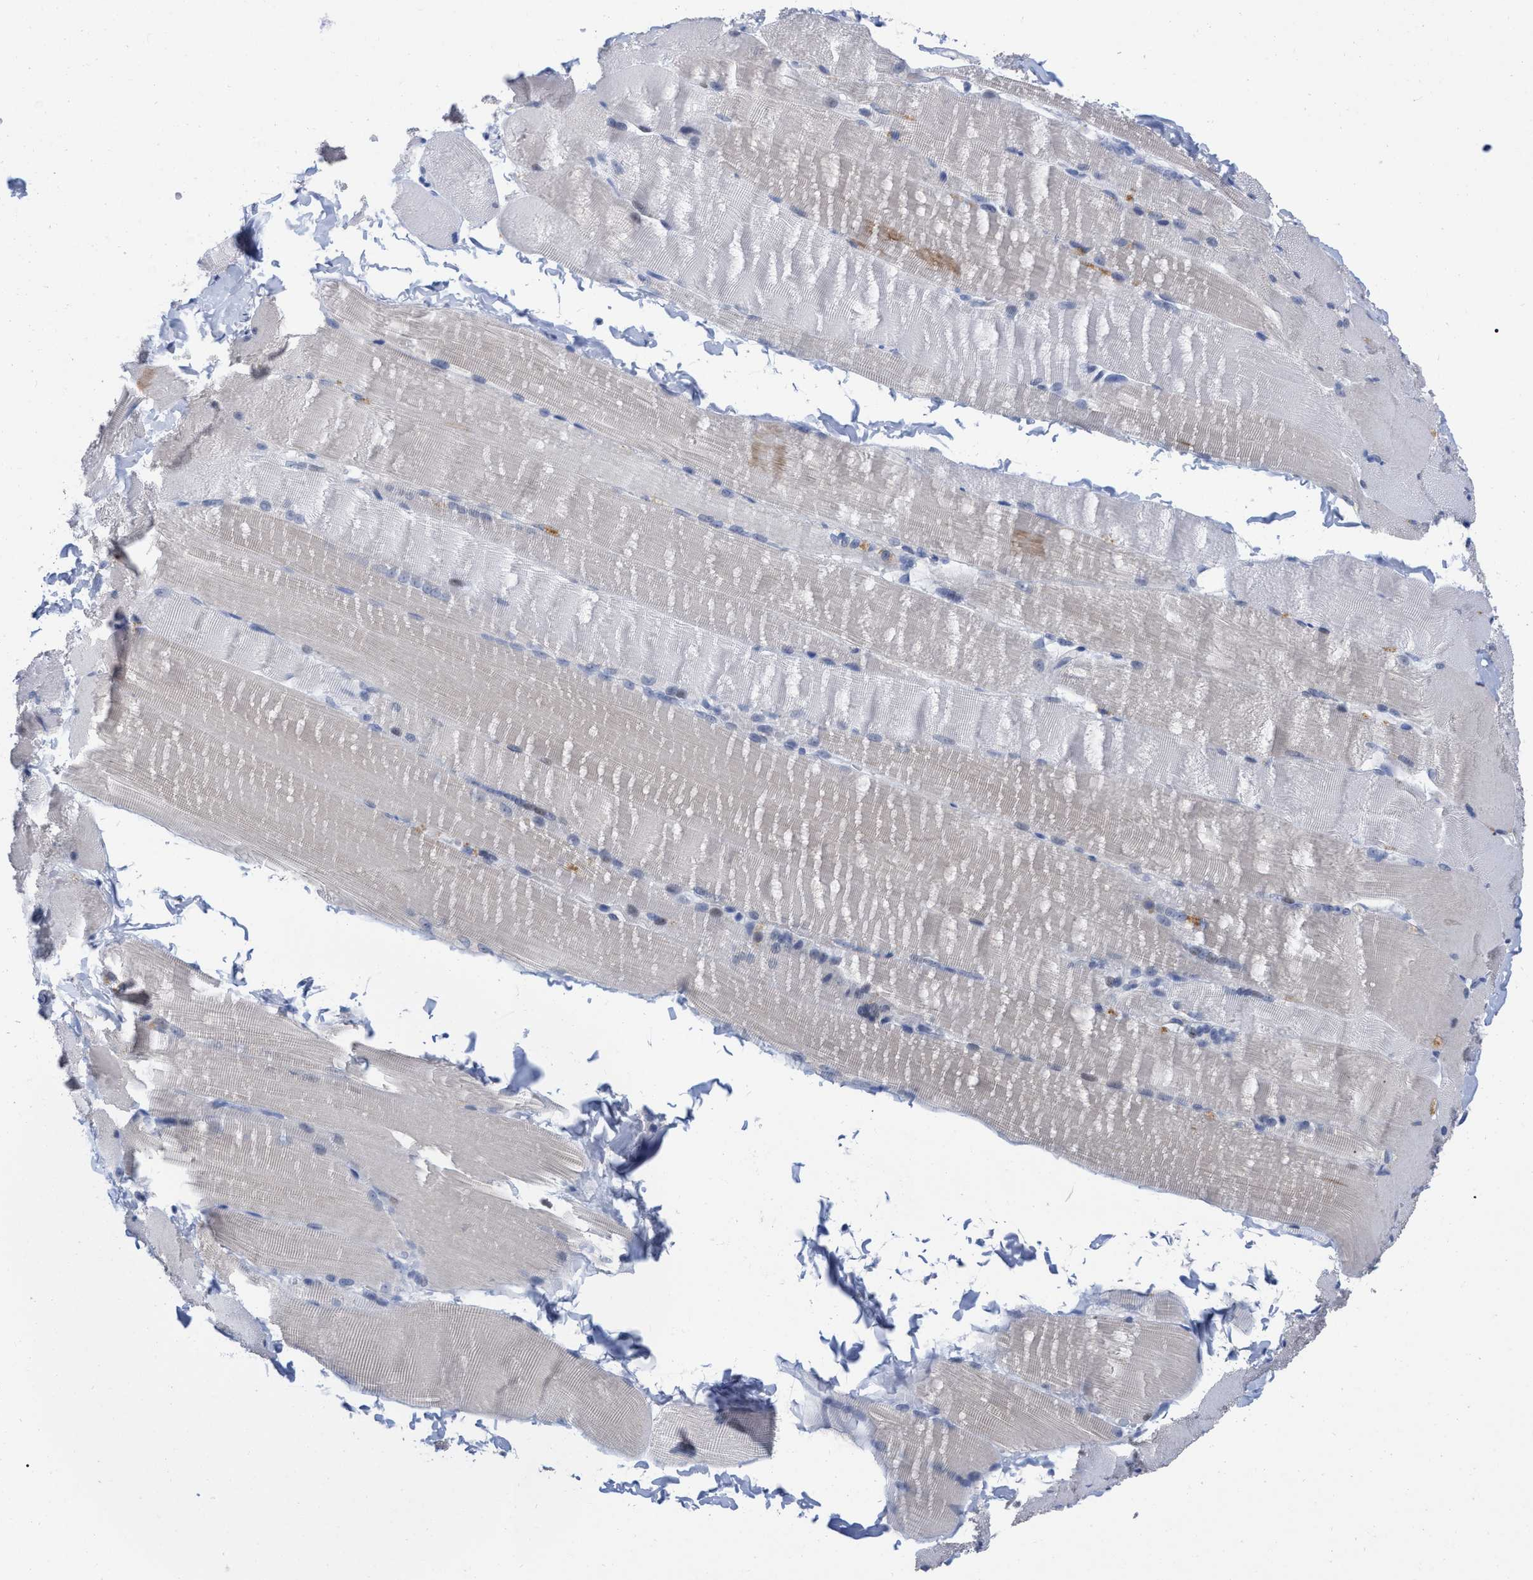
{"staining": {"intensity": "moderate", "quantity": "<25%", "location": "cytoplasmic/membranous"}, "tissue": "skeletal muscle", "cell_type": "Myocytes", "image_type": "normal", "snomed": [{"axis": "morphology", "description": "Normal tissue, NOS"}, {"axis": "topography", "description": "Skin"}, {"axis": "topography", "description": "Skeletal muscle"}], "caption": "Protein analysis of normal skeletal muscle demonstrates moderate cytoplasmic/membranous staining in approximately <25% of myocytes.", "gene": "HAPLN1", "patient": {"sex": "male", "age": 83}}